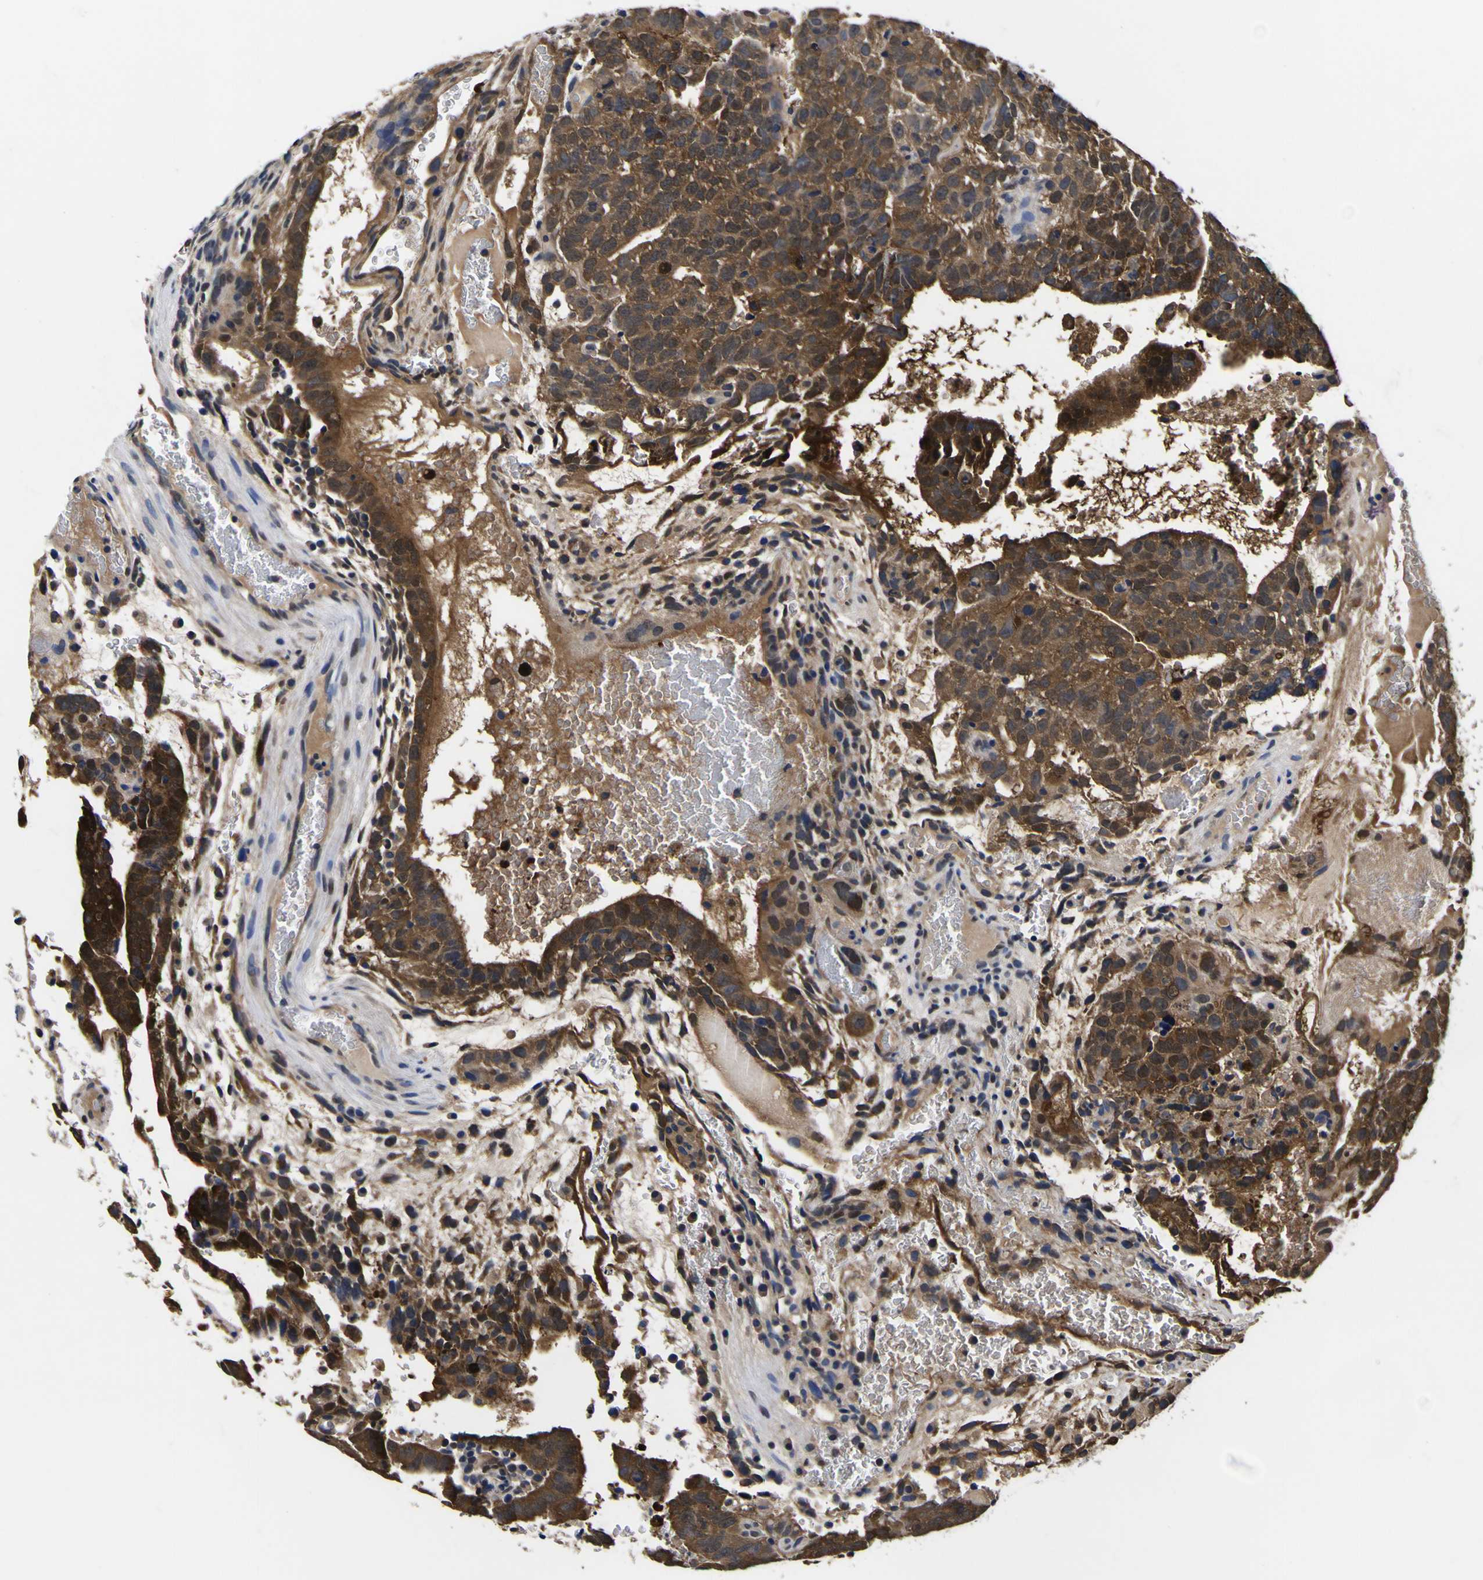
{"staining": {"intensity": "strong", "quantity": ">75%", "location": "cytoplasmic/membranous"}, "tissue": "testis cancer", "cell_type": "Tumor cells", "image_type": "cancer", "snomed": [{"axis": "morphology", "description": "Seminoma, NOS"}, {"axis": "morphology", "description": "Carcinoma, Embryonal, NOS"}, {"axis": "topography", "description": "Testis"}], "caption": "IHC histopathology image of neoplastic tissue: embryonal carcinoma (testis) stained using immunohistochemistry demonstrates high levels of strong protein expression localized specifically in the cytoplasmic/membranous of tumor cells, appearing as a cytoplasmic/membranous brown color.", "gene": "FAM110B", "patient": {"sex": "male", "age": 52}}